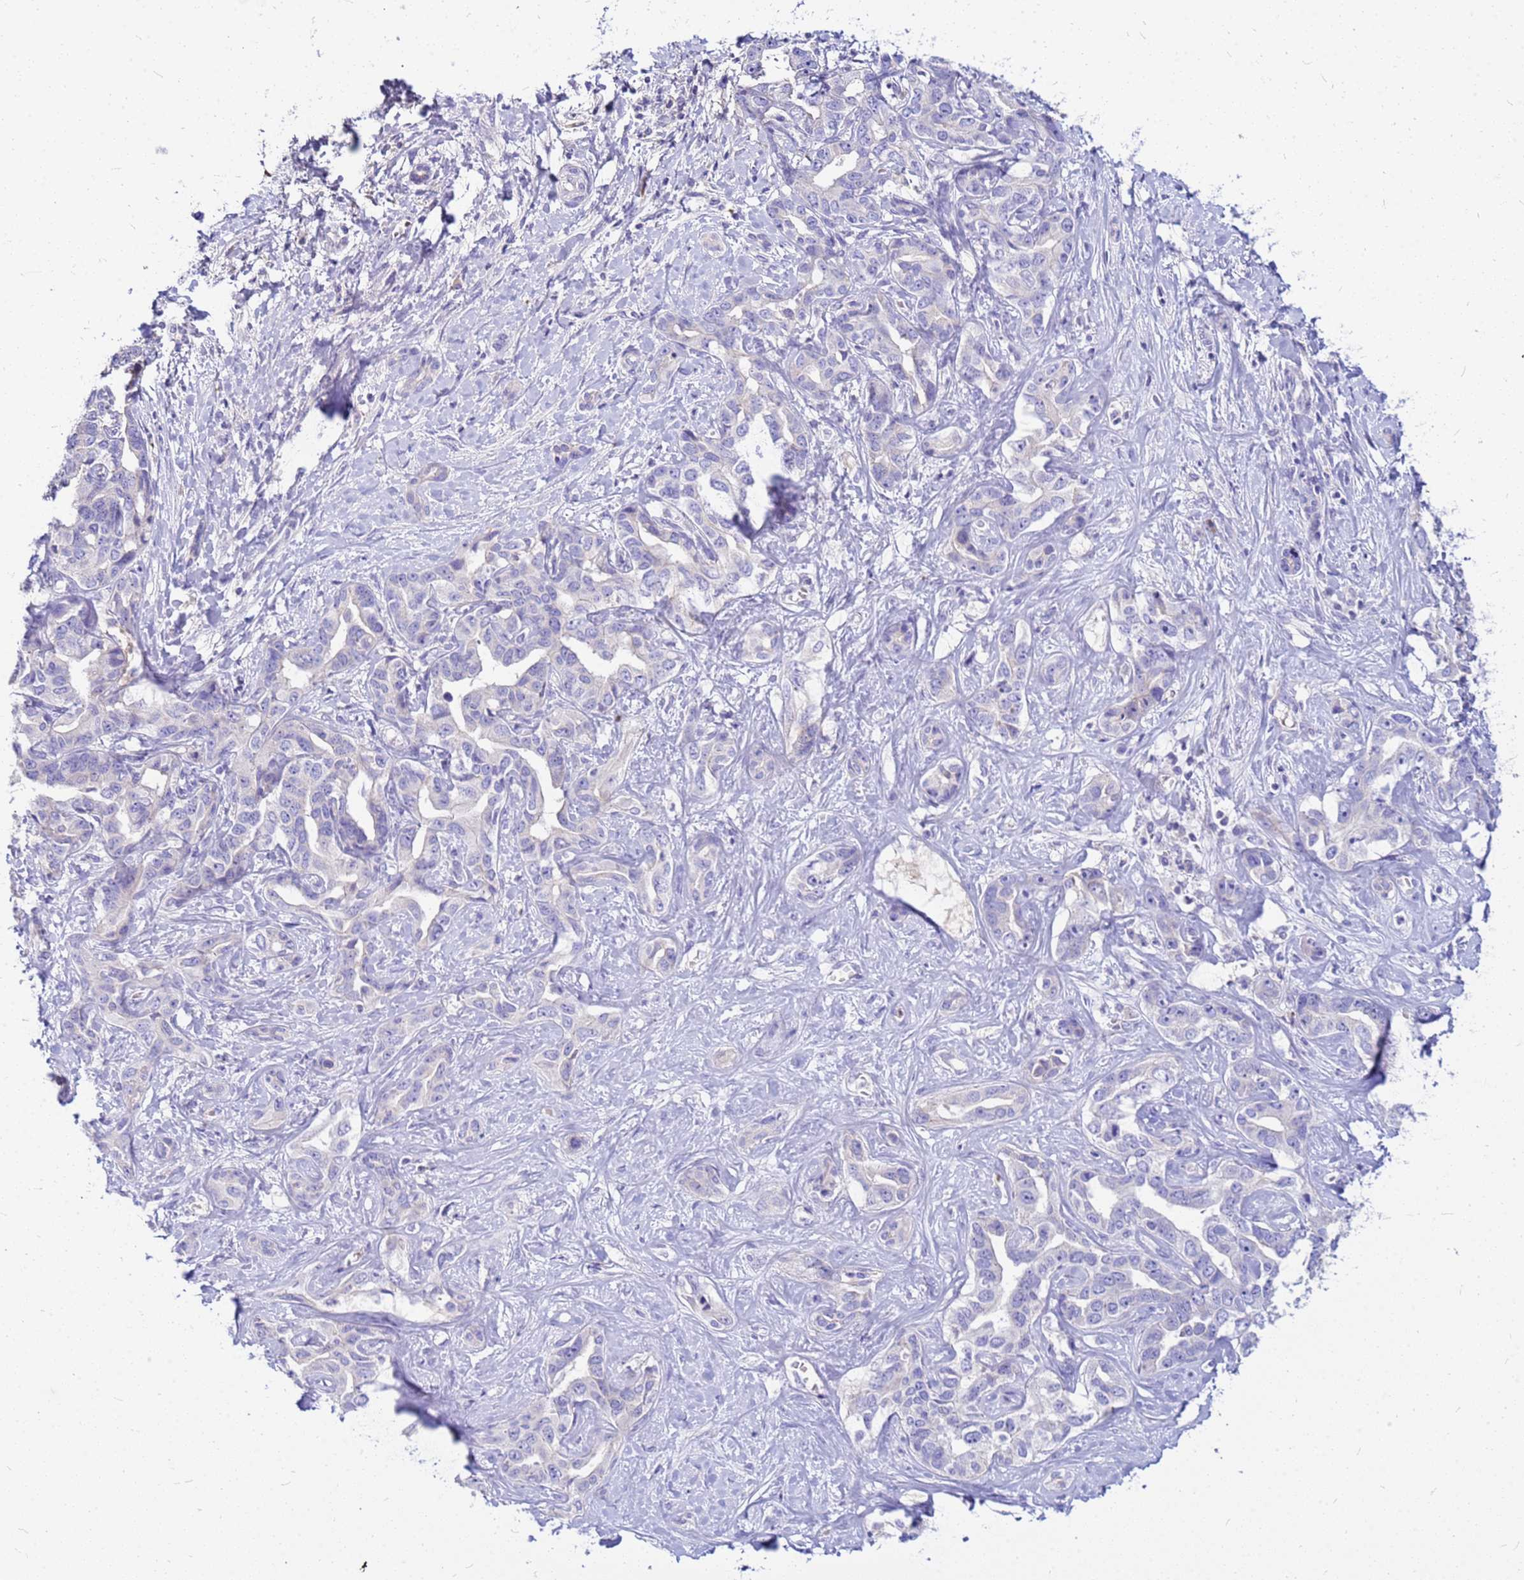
{"staining": {"intensity": "negative", "quantity": "none", "location": "none"}, "tissue": "liver cancer", "cell_type": "Tumor cells", "image_type": "cancer", "snomed": [{"axis": "morphology", "description": "Cholangiocarcinoma"}, {"axis": "topography", "description": "Liver"}], "caption": "High magnification brightfield microscopy of liver cancer stained with DAB (3,3'-diaminobenzidine) (brown) and counterstained with hematoxylin (blue): tumor cells show no significant positivity.", "gene": "DPRX", "patient": {"sex": "male", "age": 59}}